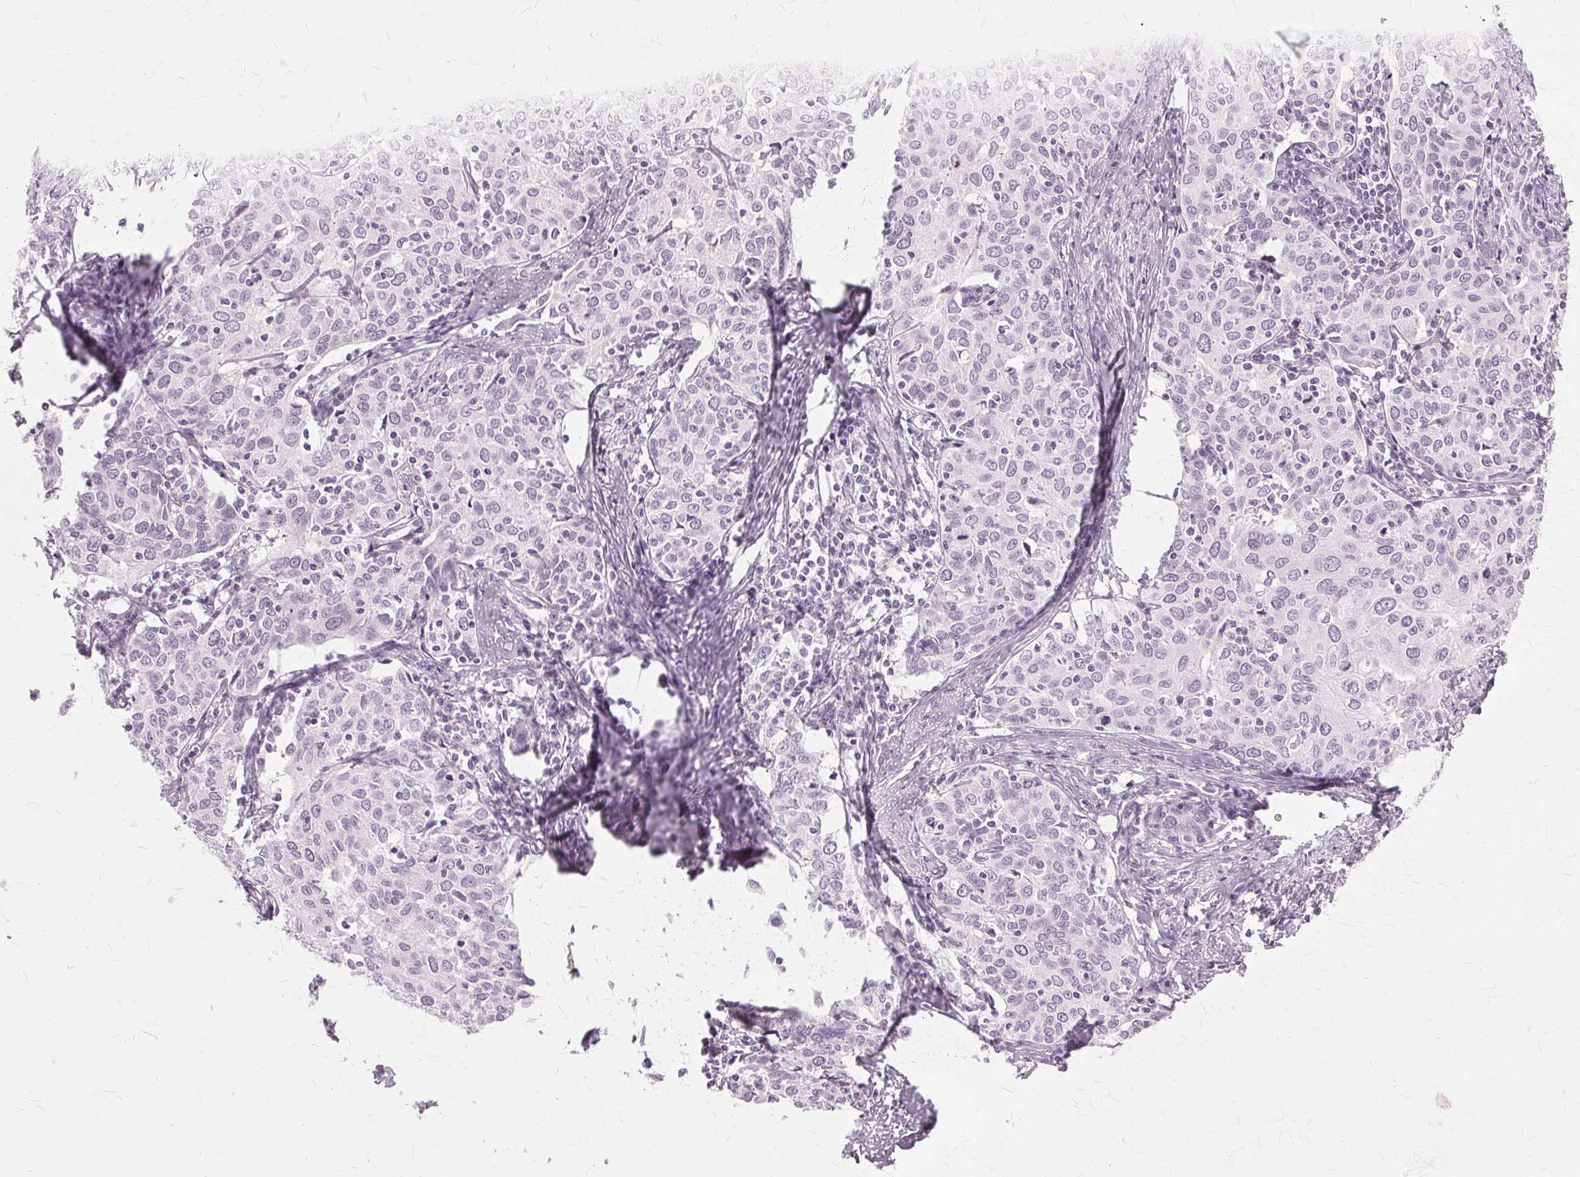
{"staining": {"intensity": "negative", "quantity": "none", "location": "none"}, "tissue": "cervical cancer", "cell_type": "Tumor cells", "image_type": "cancer", "snomed": [{"axis": "morphology", "description": "Squamous cell carcinoma, NOS"}, {"axis": "topography", "description": "Cervix"}], "caption": "Immunohistochemistry (IHC) histopathology image of human cervical cancer stained for a protein (brown), which demonstrates no expression in tumor cells.", "gene": "SLC45A3", "patient": {"sex": "female", "age": 62}}